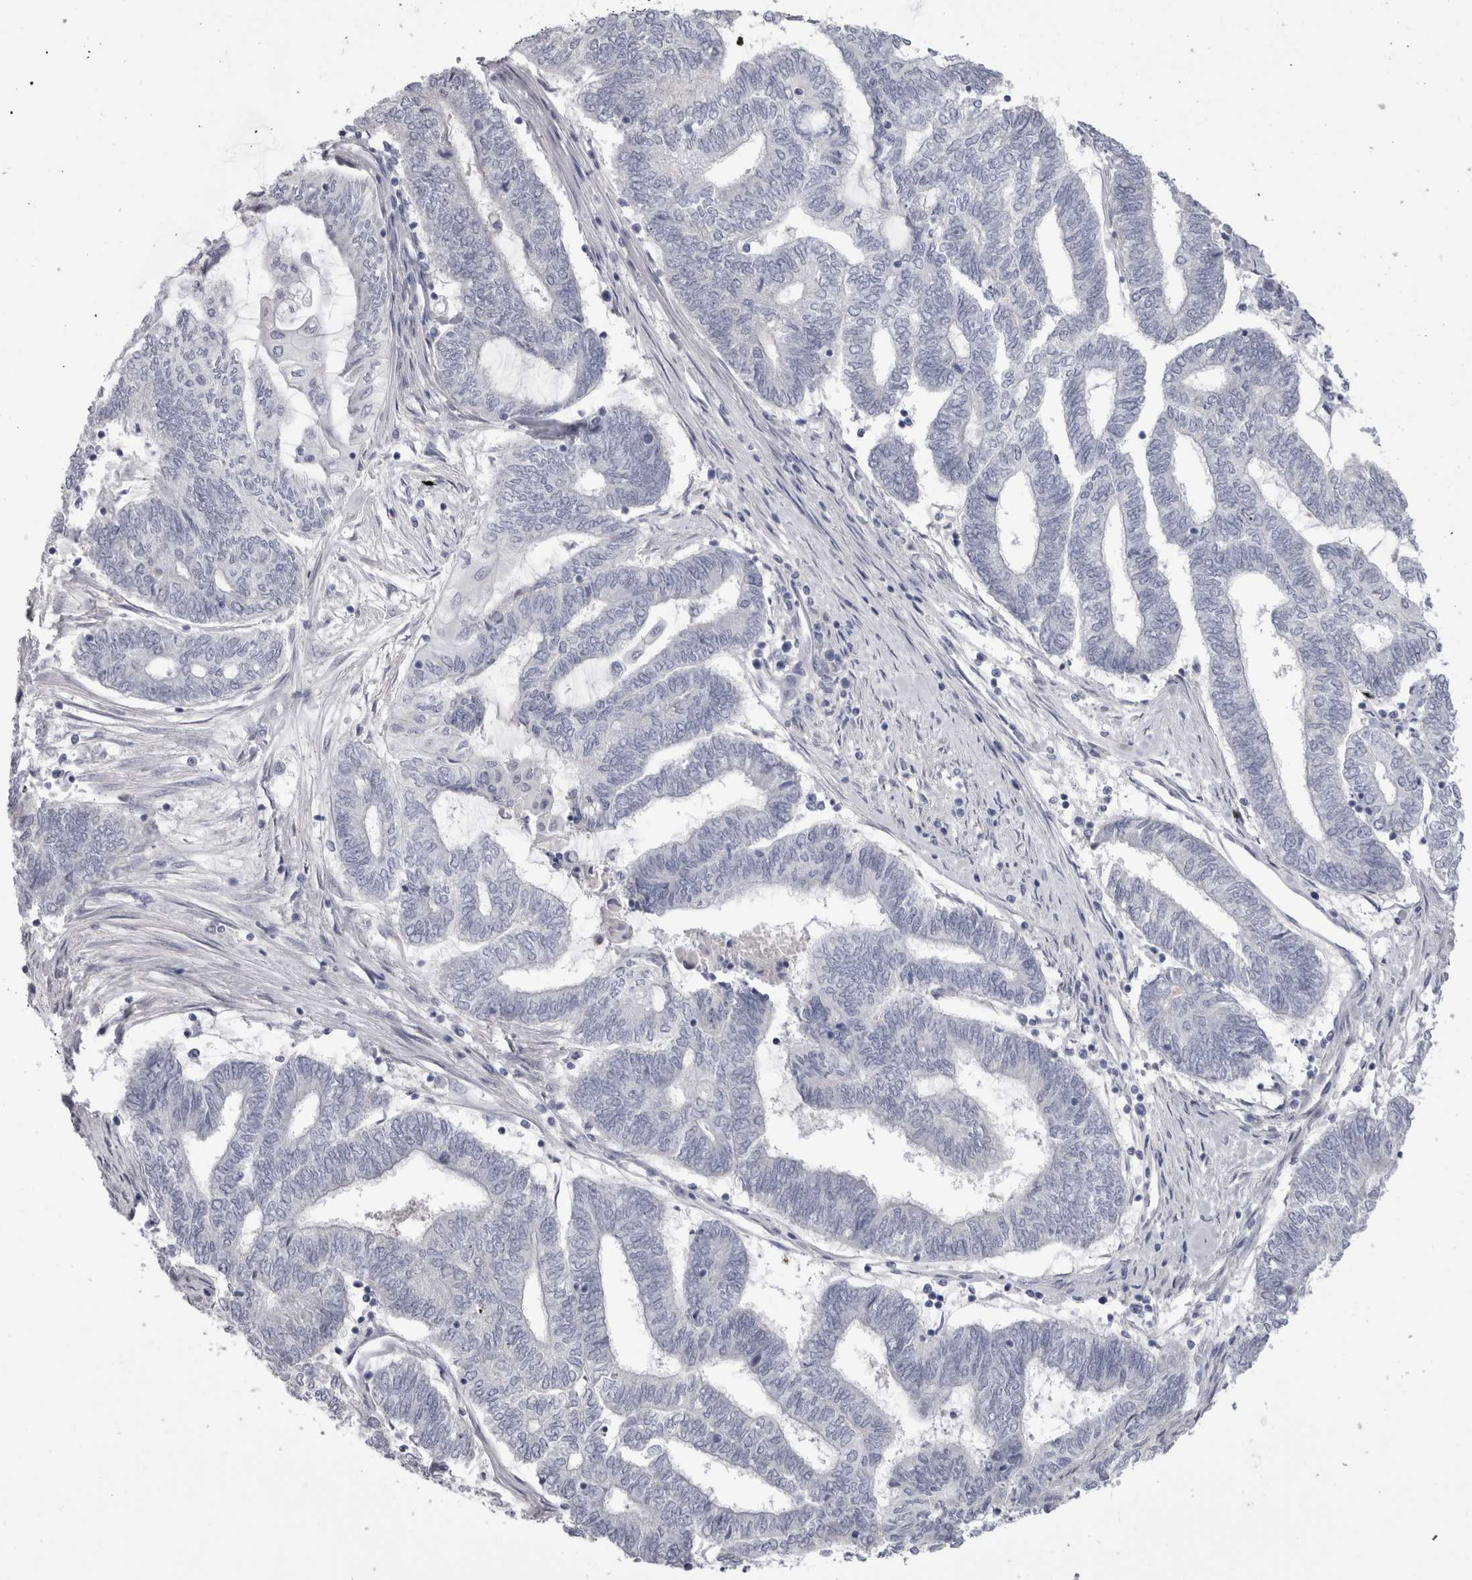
{"staining": {"intensity": "negative", "quantity": "none", "location": "none"}, "tissue": "endometrial cancer", "cell_type": "Tumor cells", "image_type": "cancer", "snomed": [{"axis": "morphology", "description": "Adenocarcinoma, NOS"}, {"axis": "topography", "description": "Uterus"}, {"axis": "topography", "description": "Endometrium"}], "caption": "This histopathology image is of endometrial adenocarcinoma stained with immunohistochemistry (IHC) to label a protein in brown with the nuclei are counter-stained blue. There is no staining in tumor cells.", "gene": "ADAM2", "patient": {"sex": "female", "age": 70}}